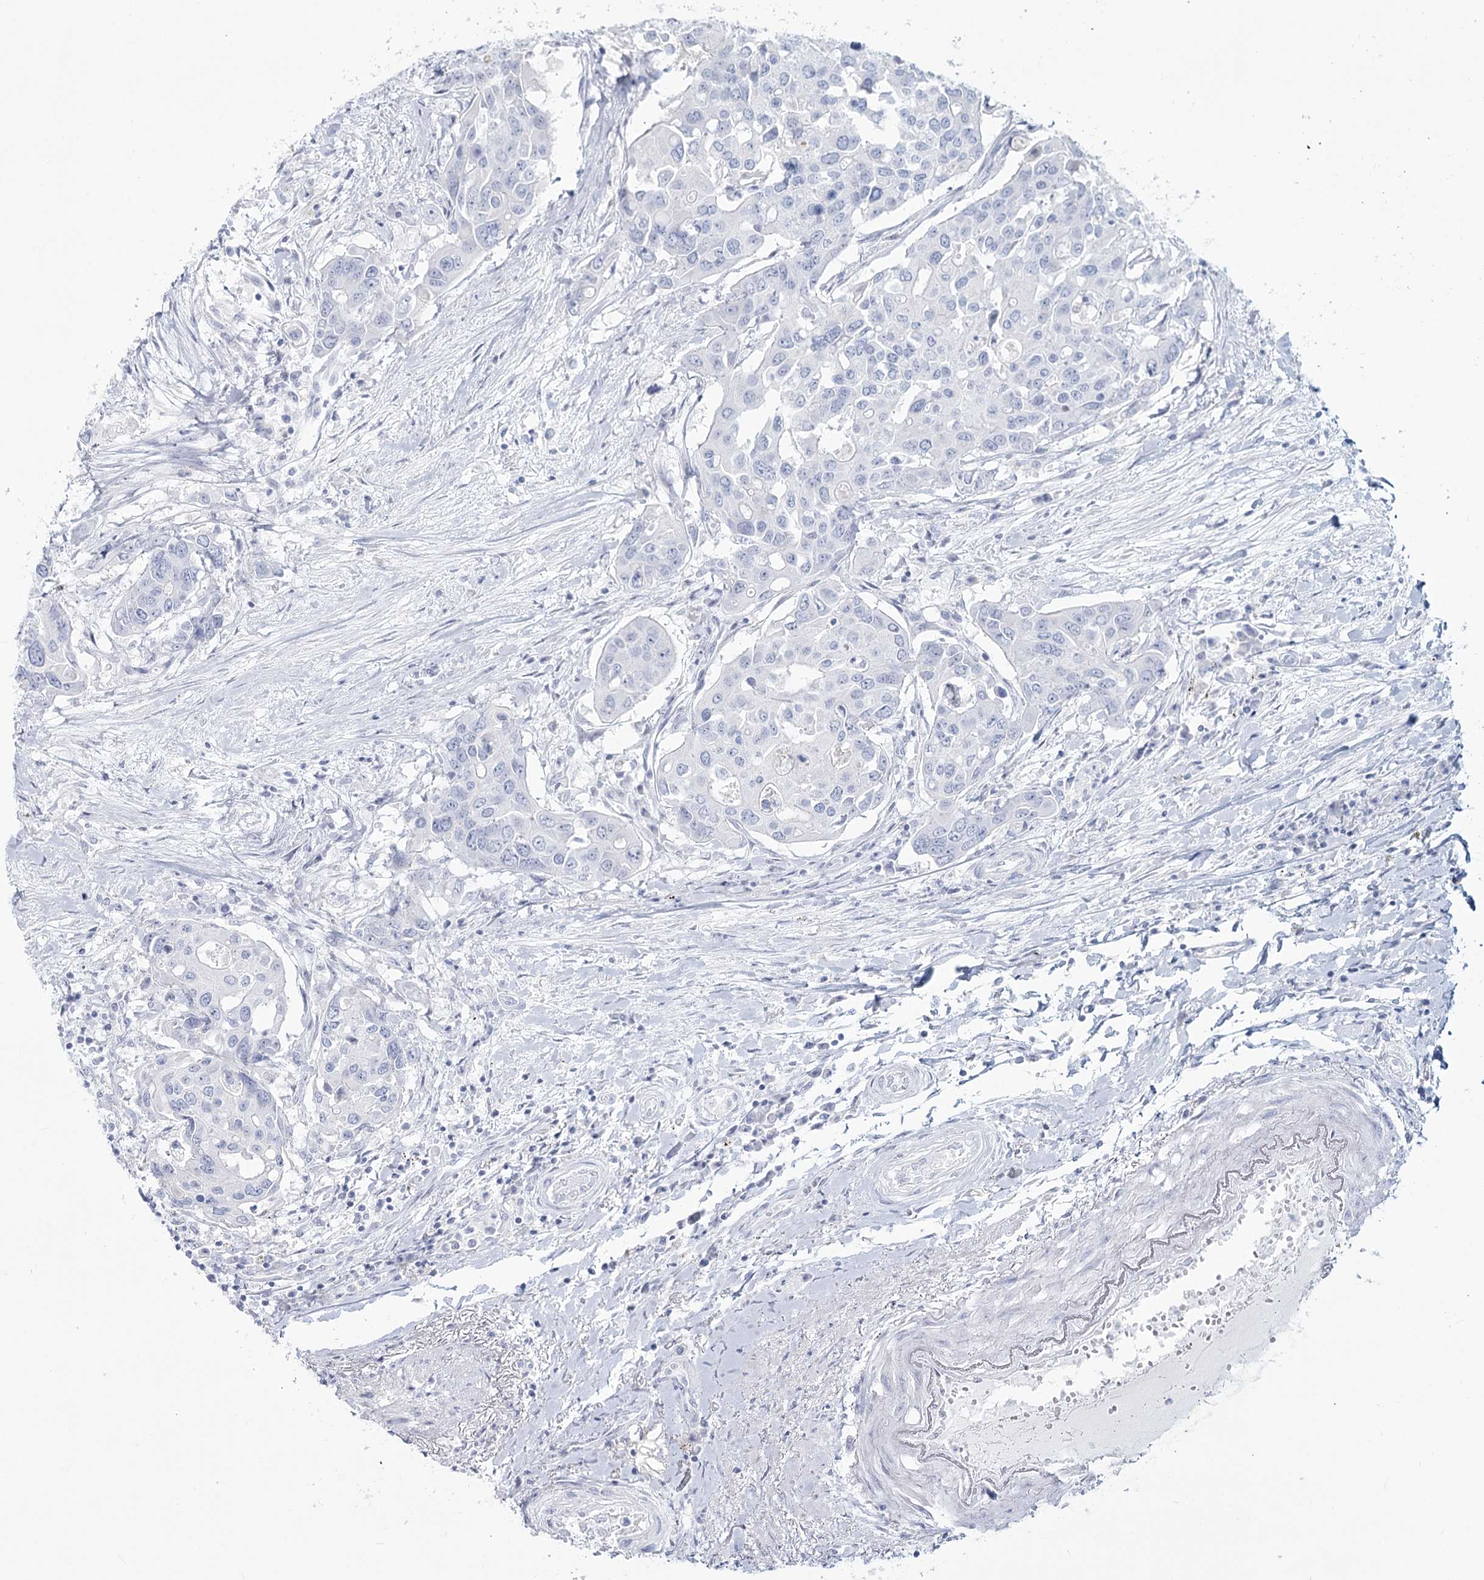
{"staining": {"intensity": "negative", "quantity": "none", "location": "none"}, "tissue": "colorectal cancer", "cell_type": "Tumor cells", "image_type": "cancer", "snomed": [{"axis": "morphology", "description": "Adenocarcinoma, NOS"}, {"axis": "topography", "description": "Colon"}], "caption": "Immunohistochemical staining of colorectal cancer exhibits no significant staining in tumor cells.", "gene": "SLC6A19", "patient": {"sex": "male", "age": 77}}